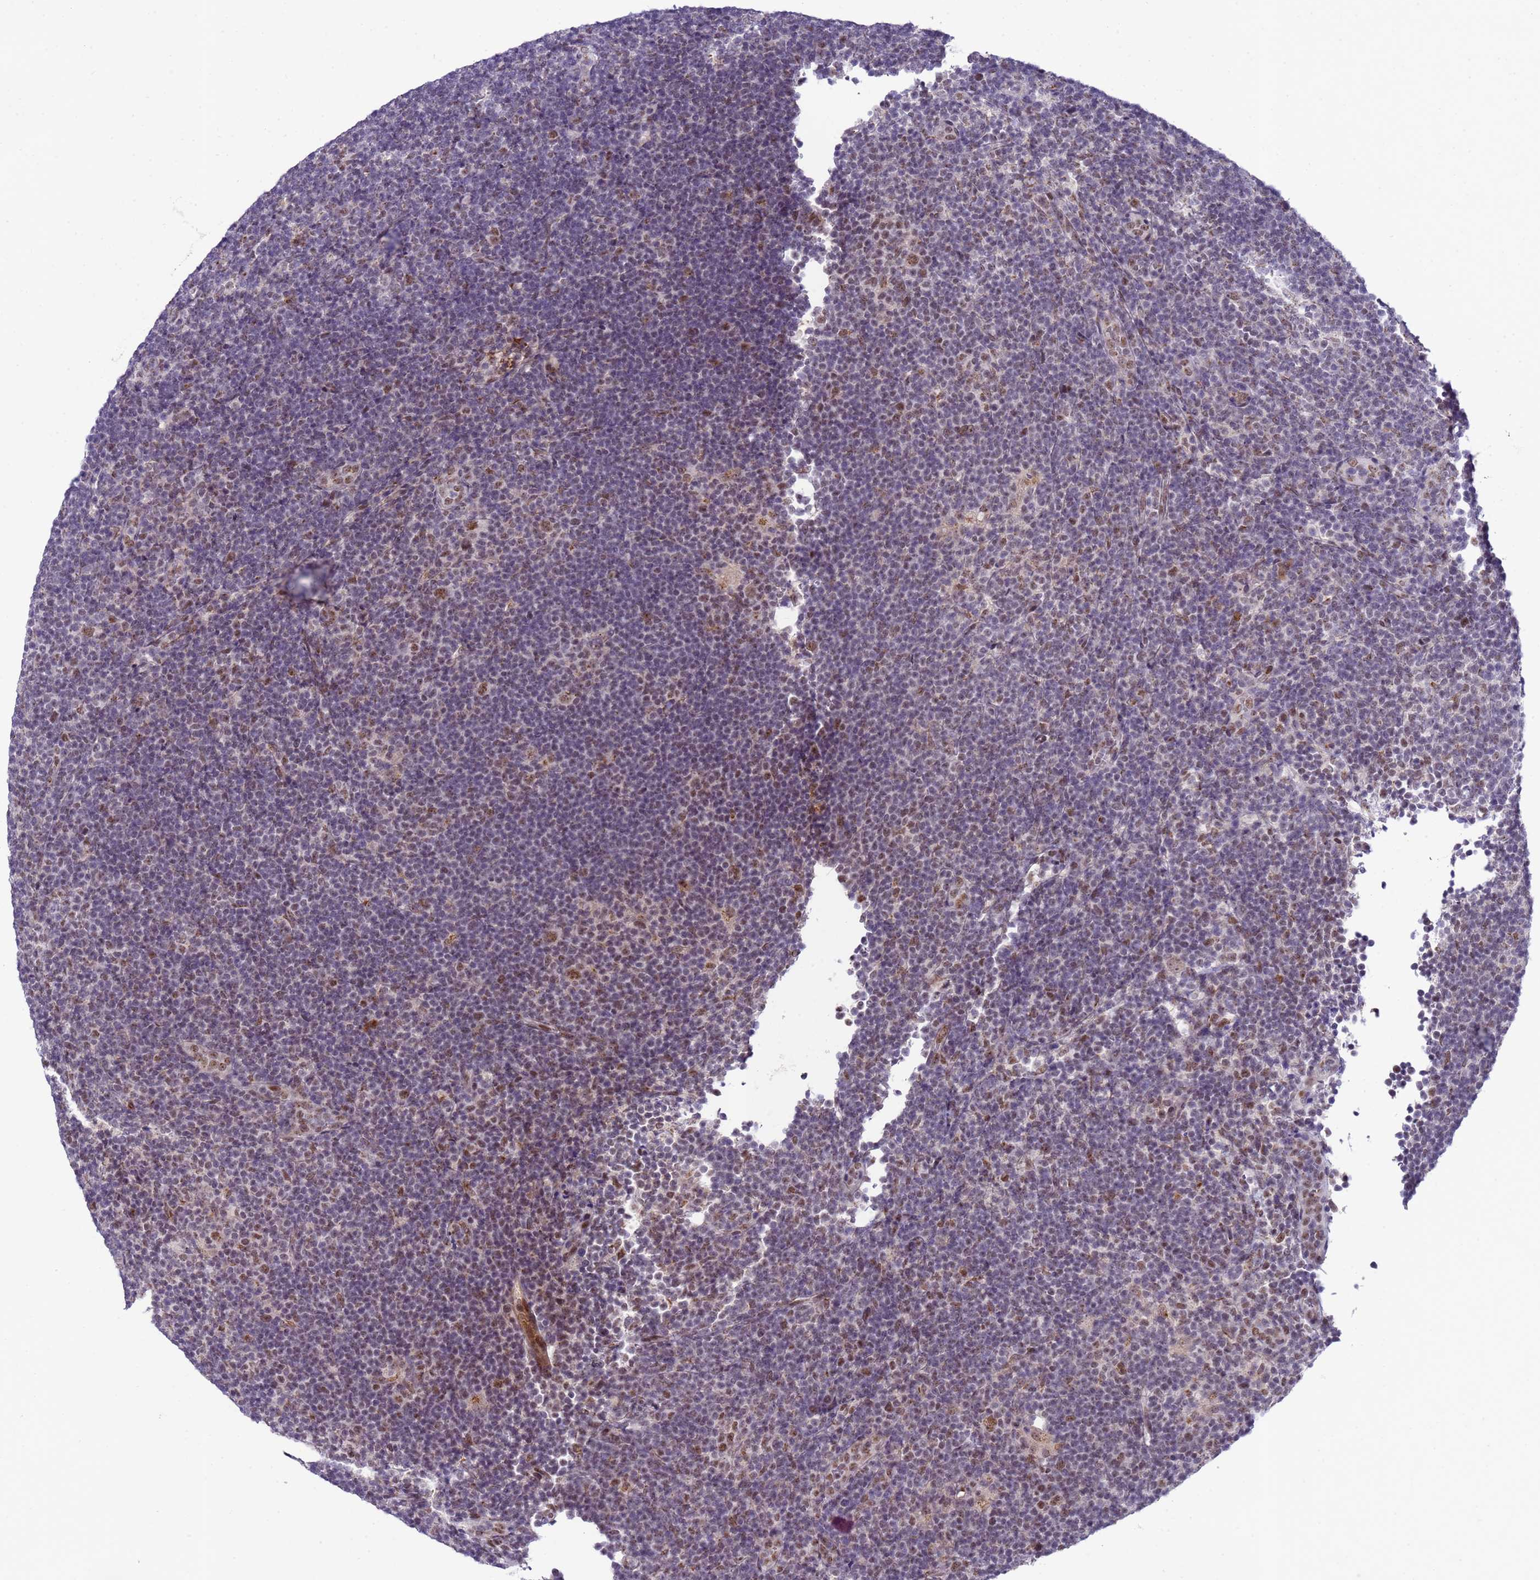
{"staining": {"intensity": "moderate", "quantity": ">75%", "location": "nuclear"}, "tissue": "lymphoma", "cell_type": "Tumor cells", "image_type": "cancer", "snomed": [{"axis": "morphology", "description": "Hodgkin's disease, NOS"}, {"axis": "topography", "description": "Lymph node"}], "caption": "Immunohistochemistry micrograph of human Hodgkin's disease stained for a protein (brown), which exhibits medium levels of moderate nuclear staining in approximately >75% of tumor cells.", "gene": "C19orf47", "patient": {"sex": "female", "age": 57}}